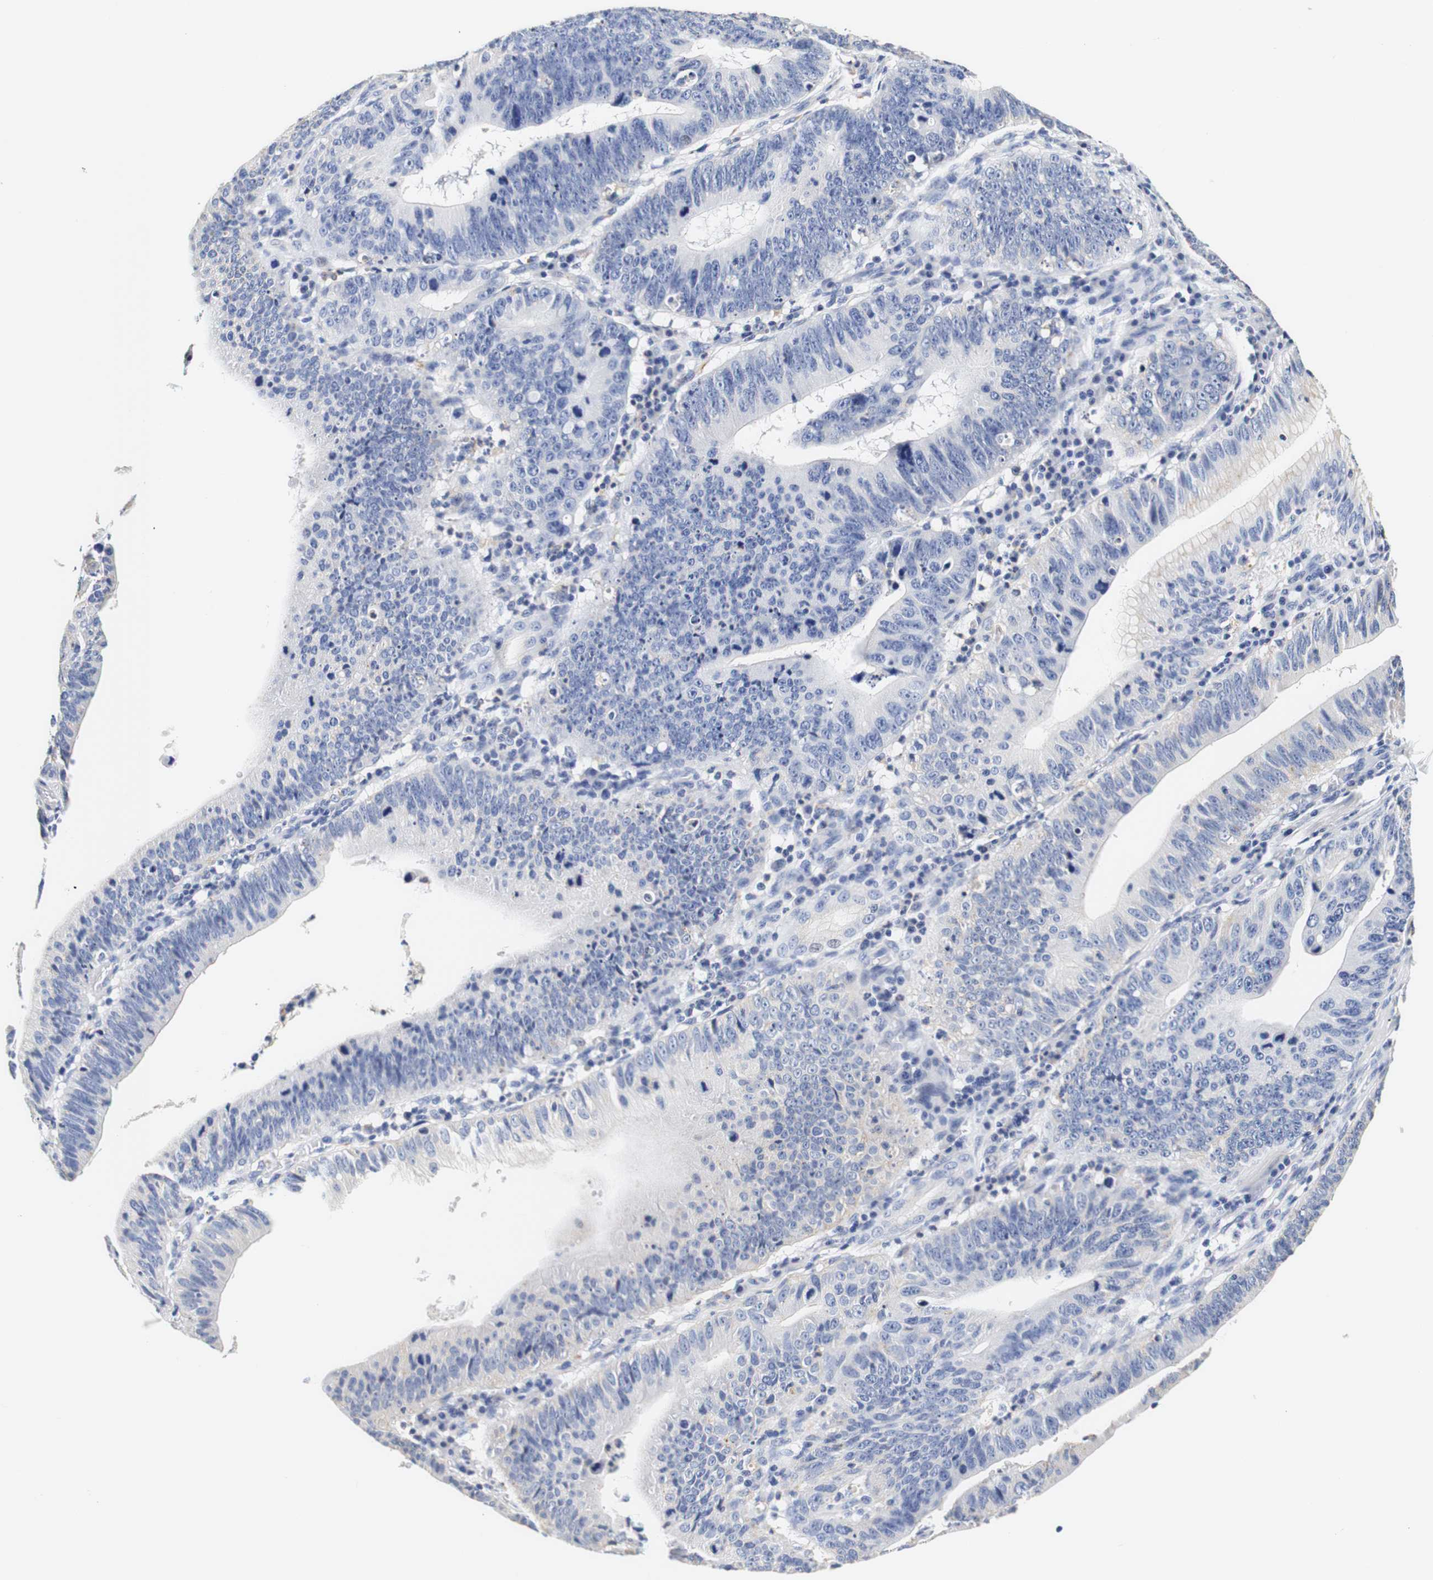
{"staining": {"intensity": "negative", "quantity": "none", "location": "none"}, "tissue": "stomach cancer", "cell_type": "Tumor cells", "image_type": "cancer", "snomed": [{"axis": "morphology", "description": "Adenocarcinoma, NOS"}, {"axis": "topography", "description": "Stomach"}], "caption": "Tumor cells are negative for protein expression in human adenocarcinoma (stomach). Brightfield microscopy of IHC stained with DAB (brown) and hematoxylin (blue), captured at high magnification.", "gene": "CAMK4", "patient": {"sex": "male", "age": 59}}